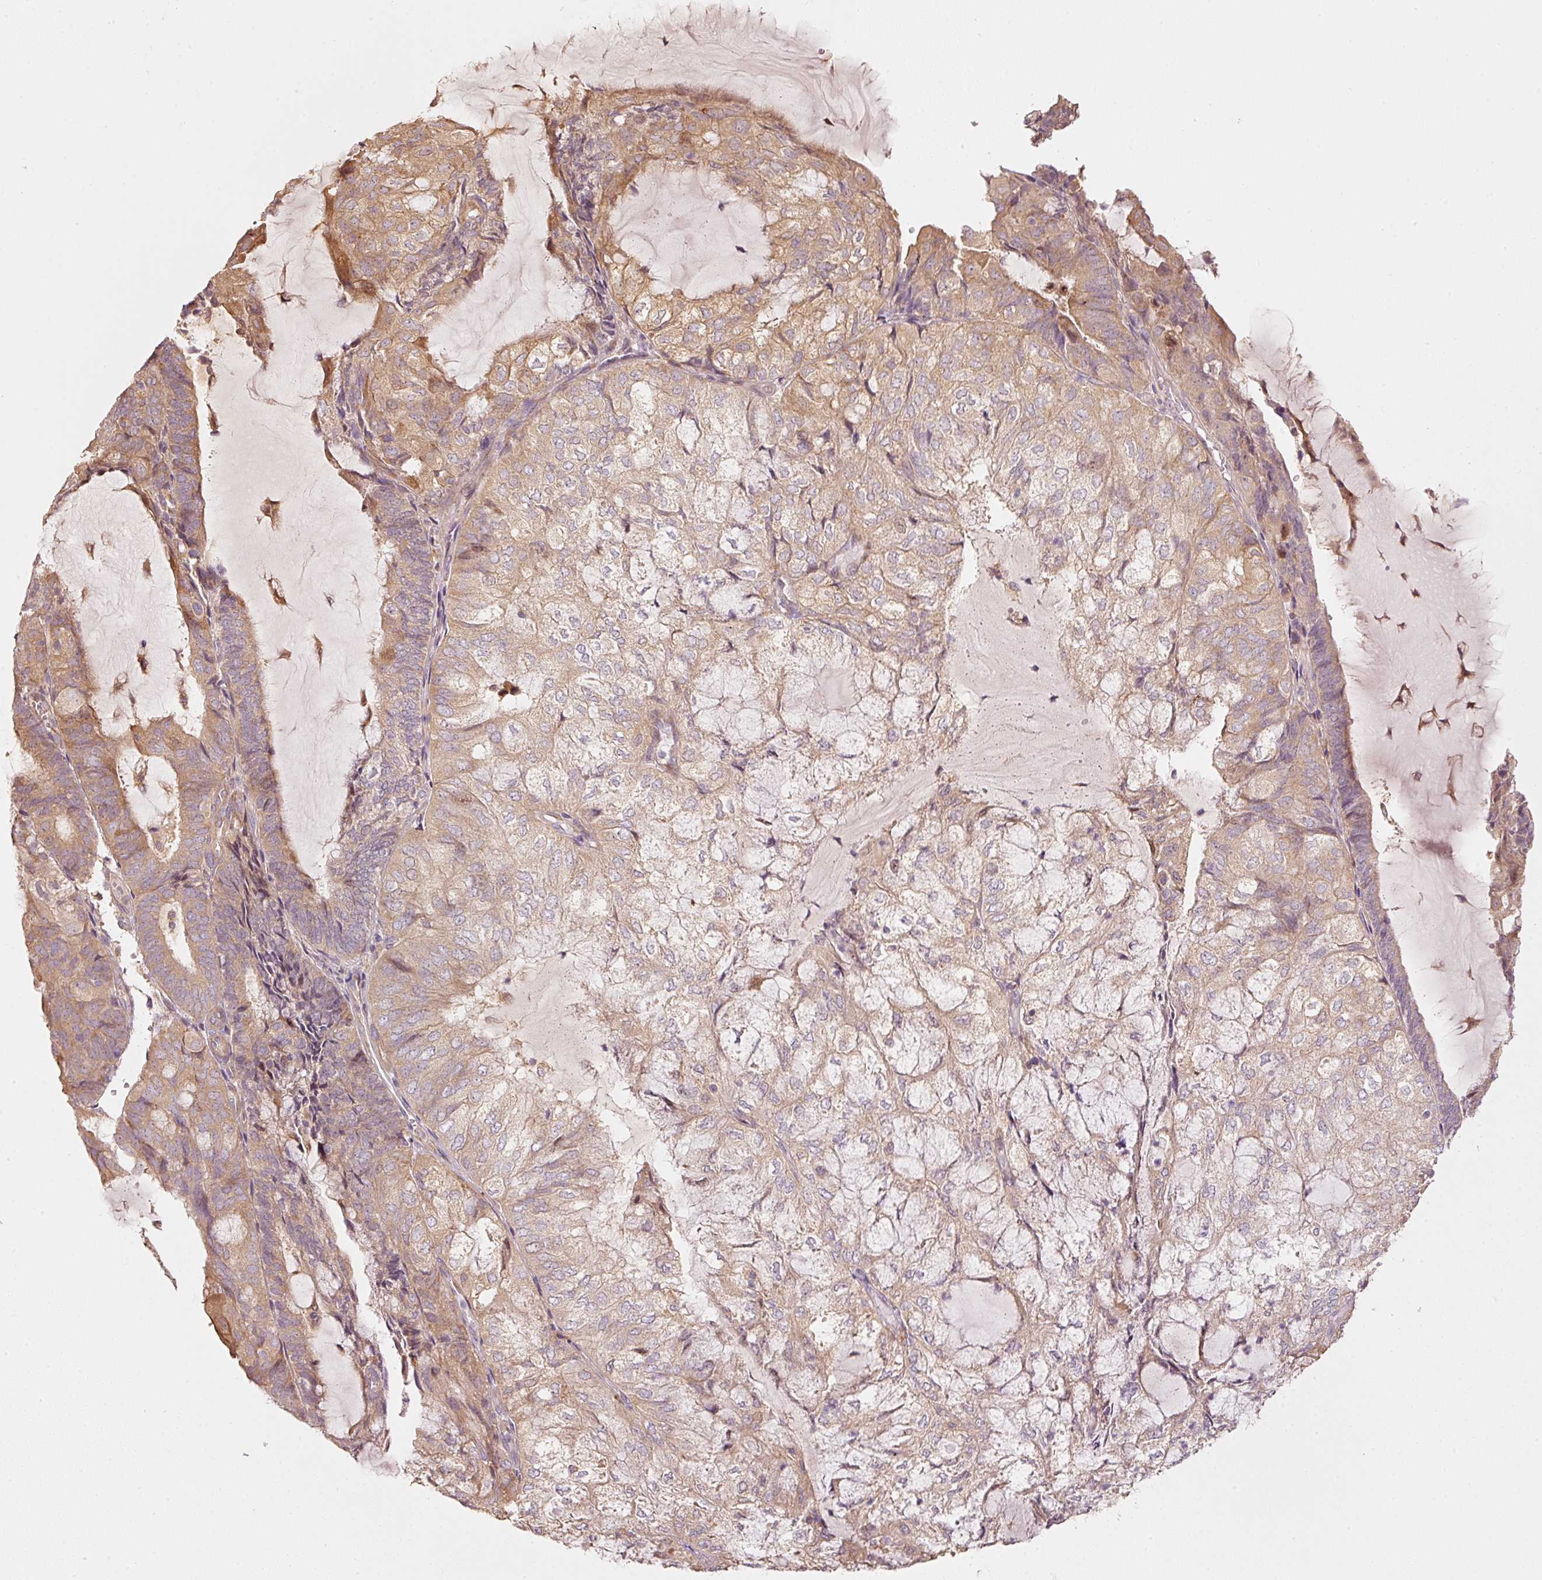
{"staining": {"intensity": "moderate", "quantity": "25%-75%", "location": "cytoplasmic/membranous"}, "tissue": "endometrial cancer", "cell_type": "Tumor cells", "image_type": "cancer", "snomed": [{"axis": "morphology", "description": "Adenocarcinoma, NOS"}, {"axis": "topography", "description": "Endometrium"}], "caption": "Moderate cytoplasmic/membranous staining is identified in approximately 25%-75% of tumor cells in endometrial adenocarcinoma.", "gene": "MAP10", "patient": {"sex": "female", "age": 81}}